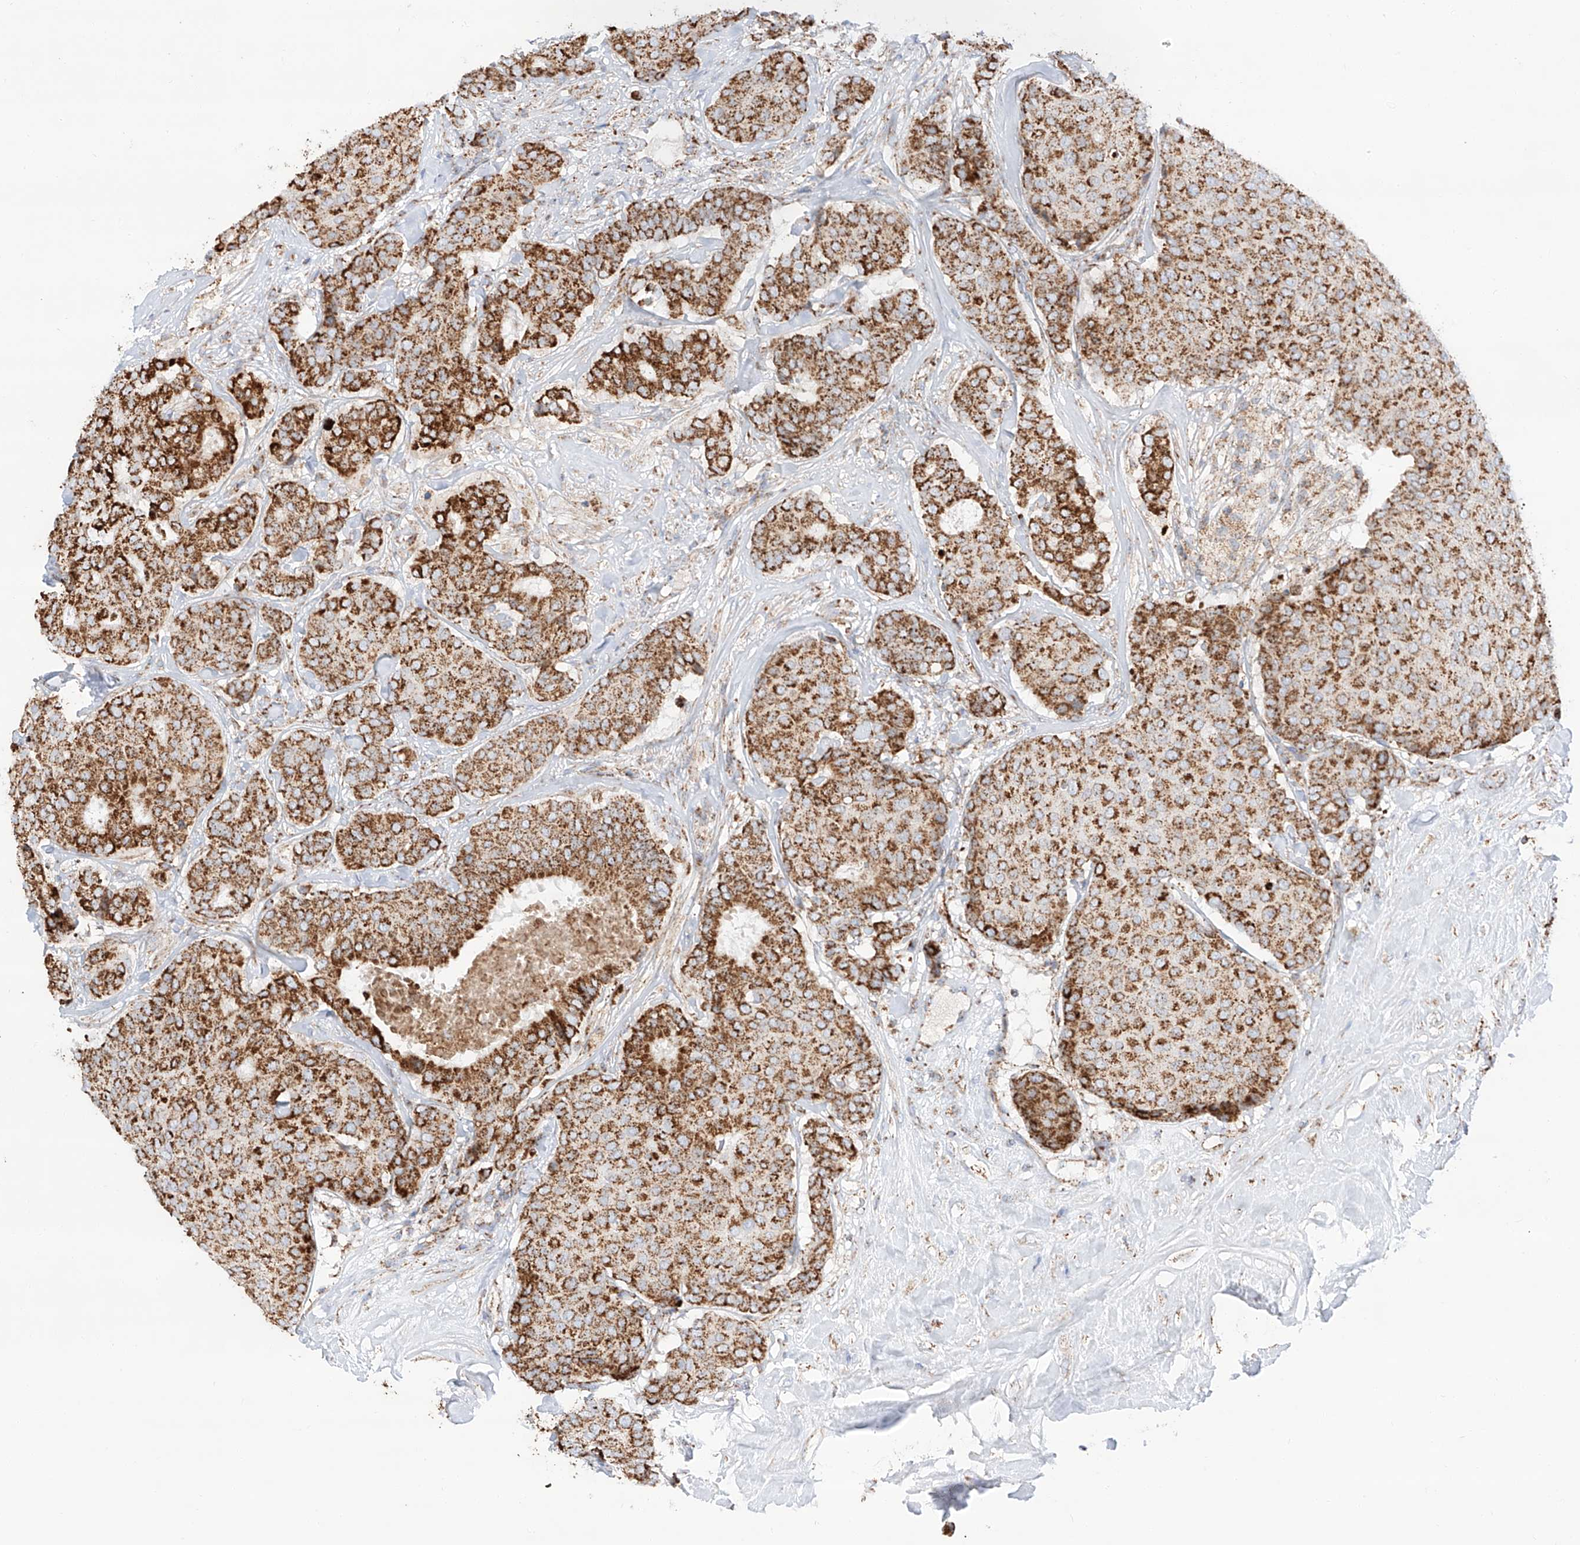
{"staining": {"intensity": "strong", "quantity": ">75%", "location": "cytoplasmic/membranous"}, "tissue": "breast cancer", "cell_type": "Tumor cells", "image_type": "cancer", "snomed": [{"axis": "morphology", "description": "Duct carcinoma"}, {"axis": "topography", "description": "Breast"}], "caption": "The image displays staining of breast intraductal carcinoma, revealing strong cytoplasmic/membranous protein positivity (brown color) within tumor cells.", "gene": "TTC27", "patient": {"sex": "female", "age": 75}}